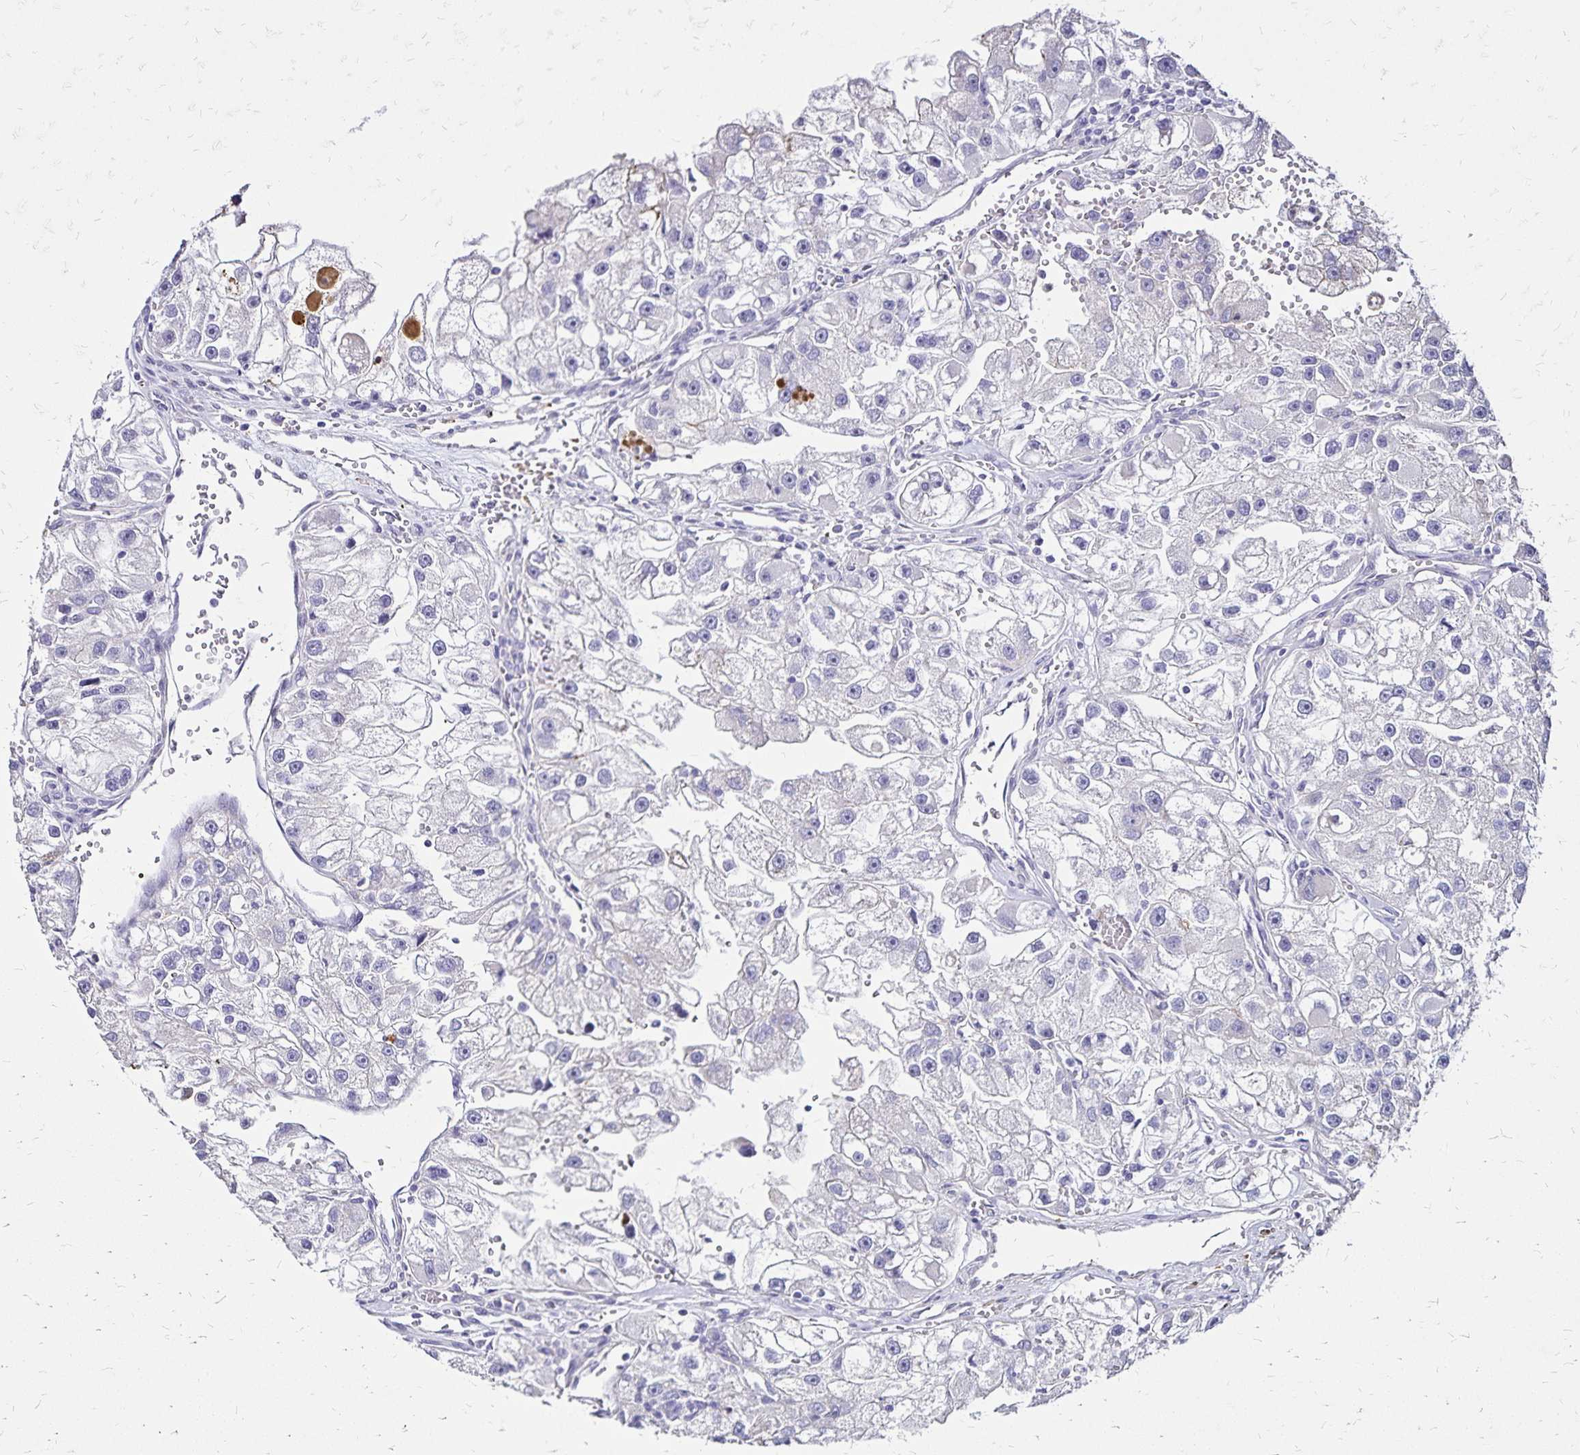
{"staining": {"intensity": "negative", "quantity": "none", "location": "none"}, "tissue": "renal cancer", "cell_type": "Tumor cells", "image_type": "cancer", "snomed": [{"axis": "morphology", "description": "Adenocarcinoma, NOS"}, {"axis": "topography", "description": "Kidney"}], "caption": "Tumor cells show no significant staining in renal adenocarcinoma.", "gene": "KISS1", "patient": {"sex": "male", "age": 63}}